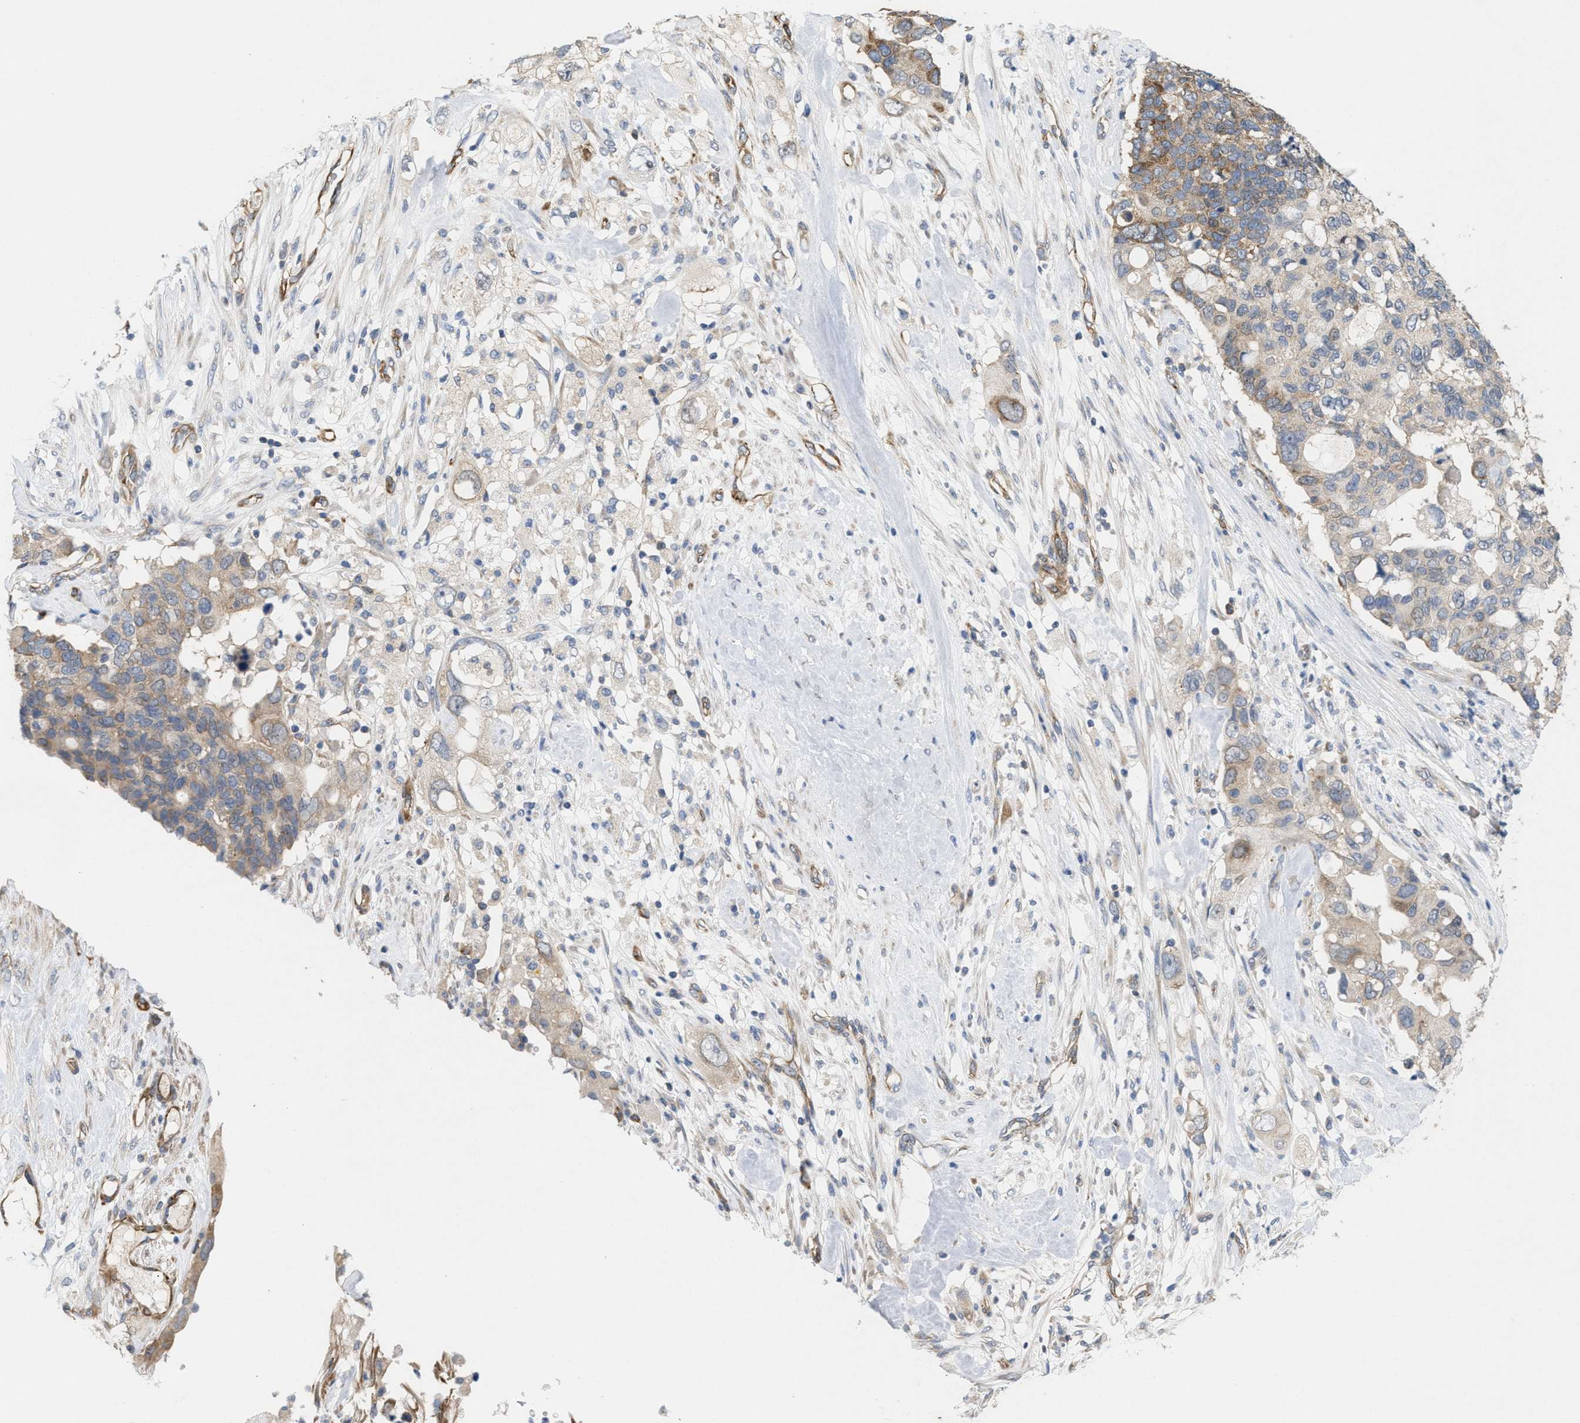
{"staining": {"intensity": "moderate", "quantity": ">75%", "location": "cytoplasmic/membranous"}, "tissue": "pancreatic cancer", "cell_type": "Tumor cells", "image_type": "cancer", "snomed": [{"axis": "morphology", "description": "Adenocarcinoma, NOS"}, {"axis": "topography", "description": "Pancreas"}], "caption": "Immunohistochemistry (DAB (3,3'-diaminobenzidine)) staining of adenocarcinoma (pancreatic) shows moderate cytoplasmic/membranous protein positivity in approximately >75% of tumor cells.", "gene": "UBAP2", "patient": {"sex": "female", "age": 56}}